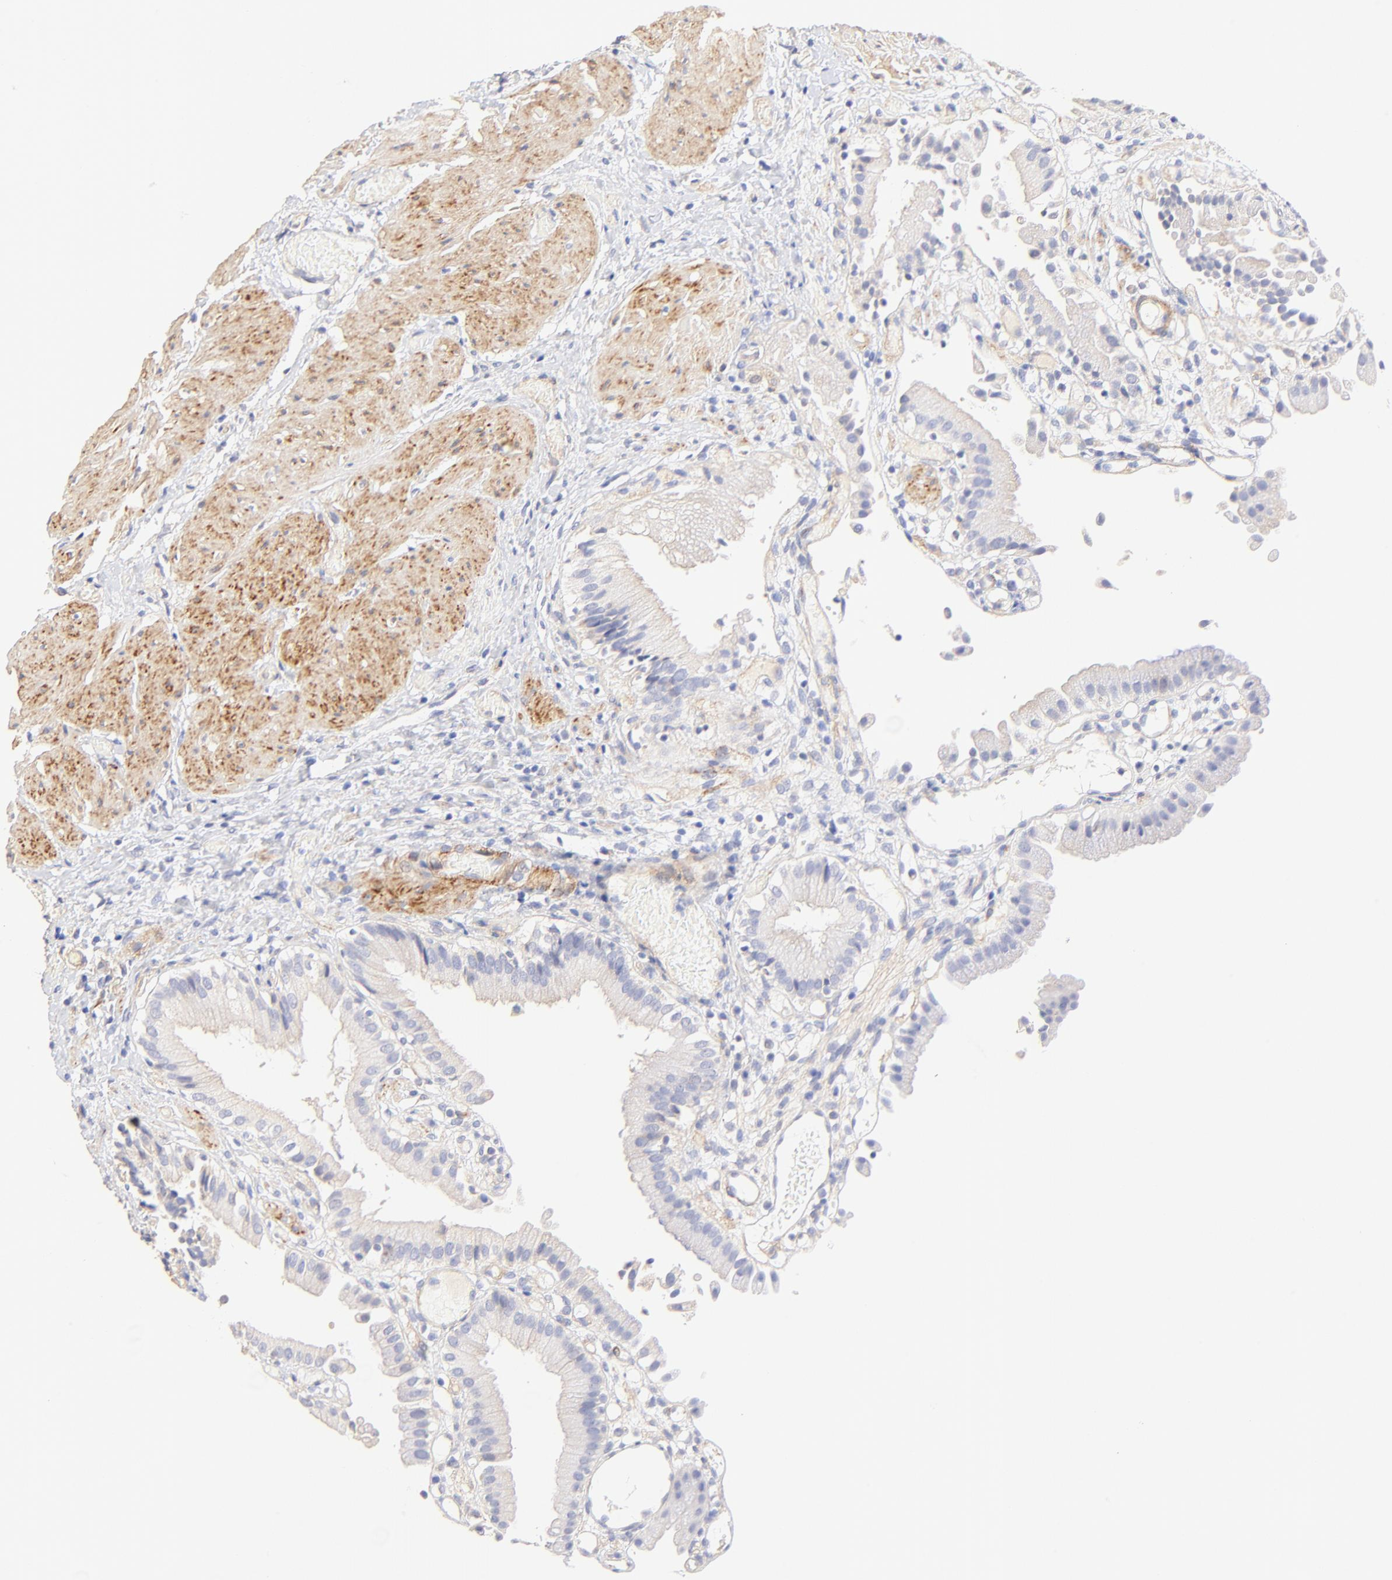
{"staining": {"intensity": "weak", "quantity": "<25%", "location": "cytoplasmic/membranous"}, "tissue": "gallbladder", "cell_type": "Glandular cells", "image_type": "normal", "snomed": [{"axis": "morphology", "description": "Normal tissue, NOS"}, {"axis": "topography", "description": "Gallbladder"}], "caption": "Gallbladder stained for a protein using immunohistochemistry (IHC) reveals no expression glandular cells.", "gene": "ACTRT1", "patient": {"sex": "male", "age": 65}}